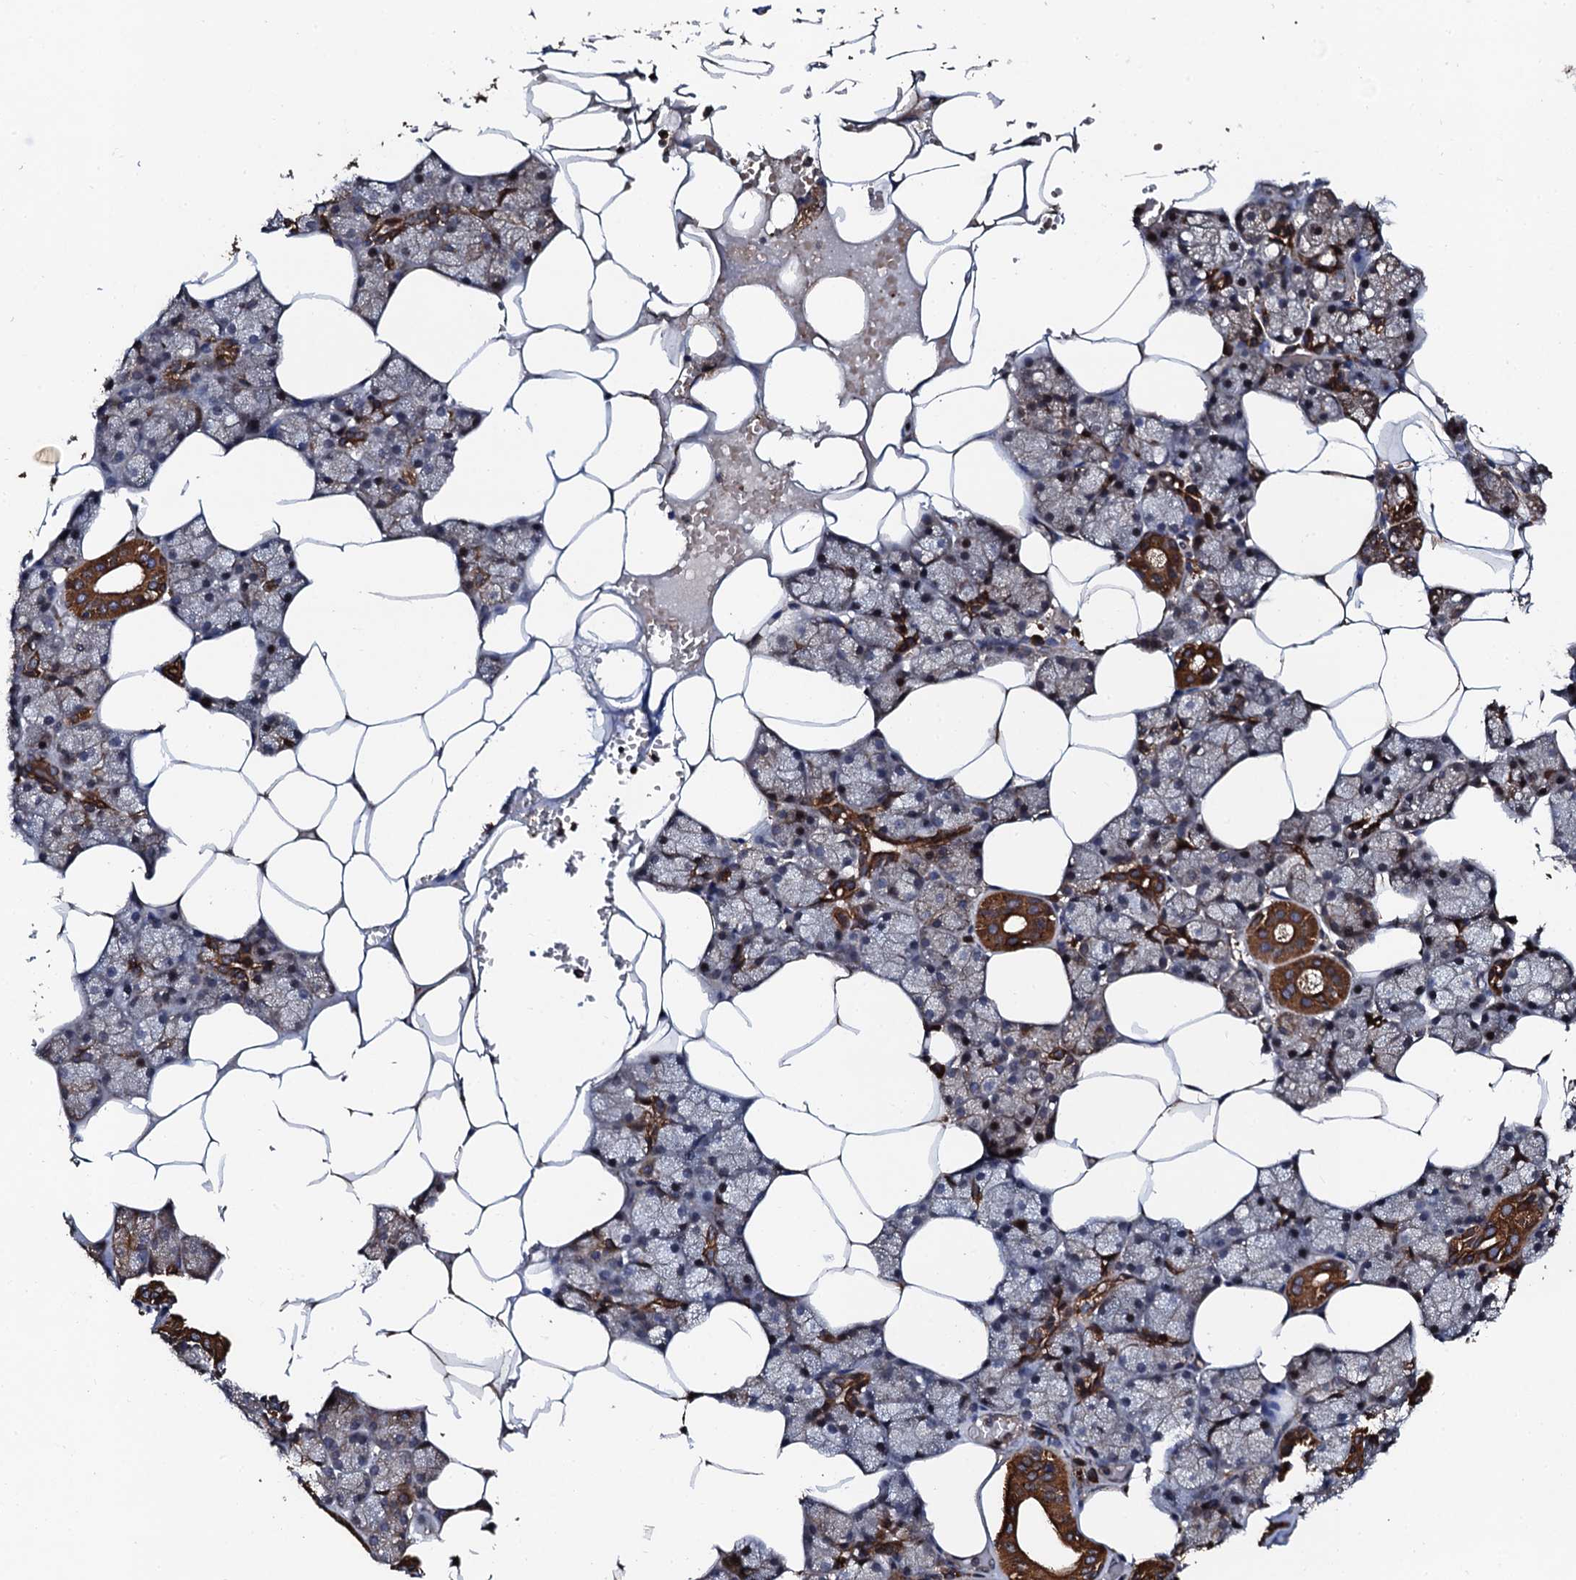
{"staining": {"intensity": "strong", "quantity": "<25%", "location": "cytoplasmic/membranous"}, "tissue": "salivary gland", "cell_type": "Glandular cells", "image_type": "normal", "snomed": [{"axis": "morphology", "description": "Normal tissue, NOS"}, {"axis": "topography", "description": "Salivary gland"}], "caption": "Immunohistochemistry (IHC) (DAB) staining of normal human salivary gland demonstrates strong cytoplasmic/membranous protein positivity in about <25% of glandular cells.", "gene": "CKAP5", "patient": {"sex": "male", "age": 62}}